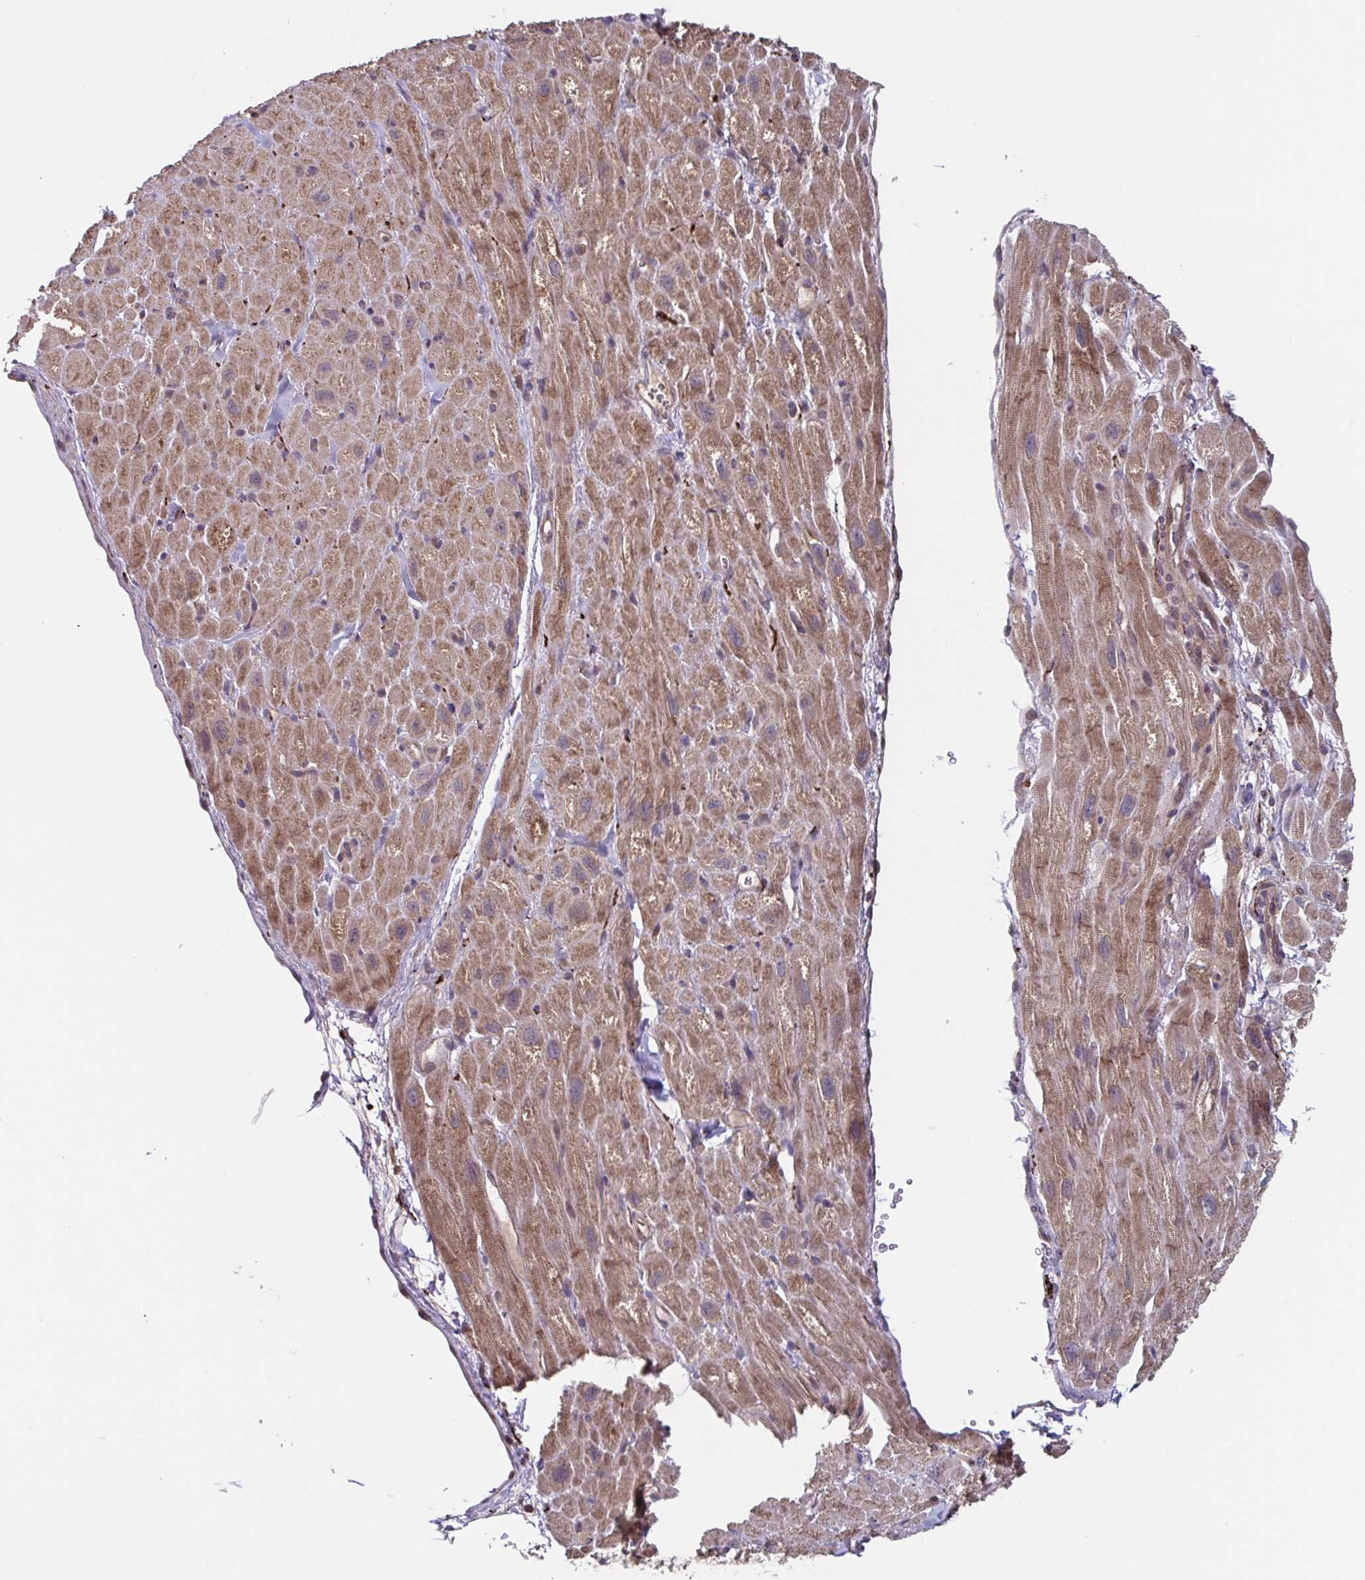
{"staining": {"intensity": "moderate", "quantity": ">75%", "location": "cytoplasmic/membranous"}, "tissue": "heart muscle", "cell_type": "Cardiomyocytes", "image_type": "normal", "snomed": [{"axis": "morphology", "description": "Normal tissue, NOS"}, {"axis": "topography", "description": "Heart"}], "caption": "This is a histology image of immunohistochemistry (IHC) staining of benign heart muscle, which shows moderate expression in the cytoplasmic/membranous of cardiomyocytes.", "gene": "TTC19", "patient": {"sex": "female", "age": 62}}